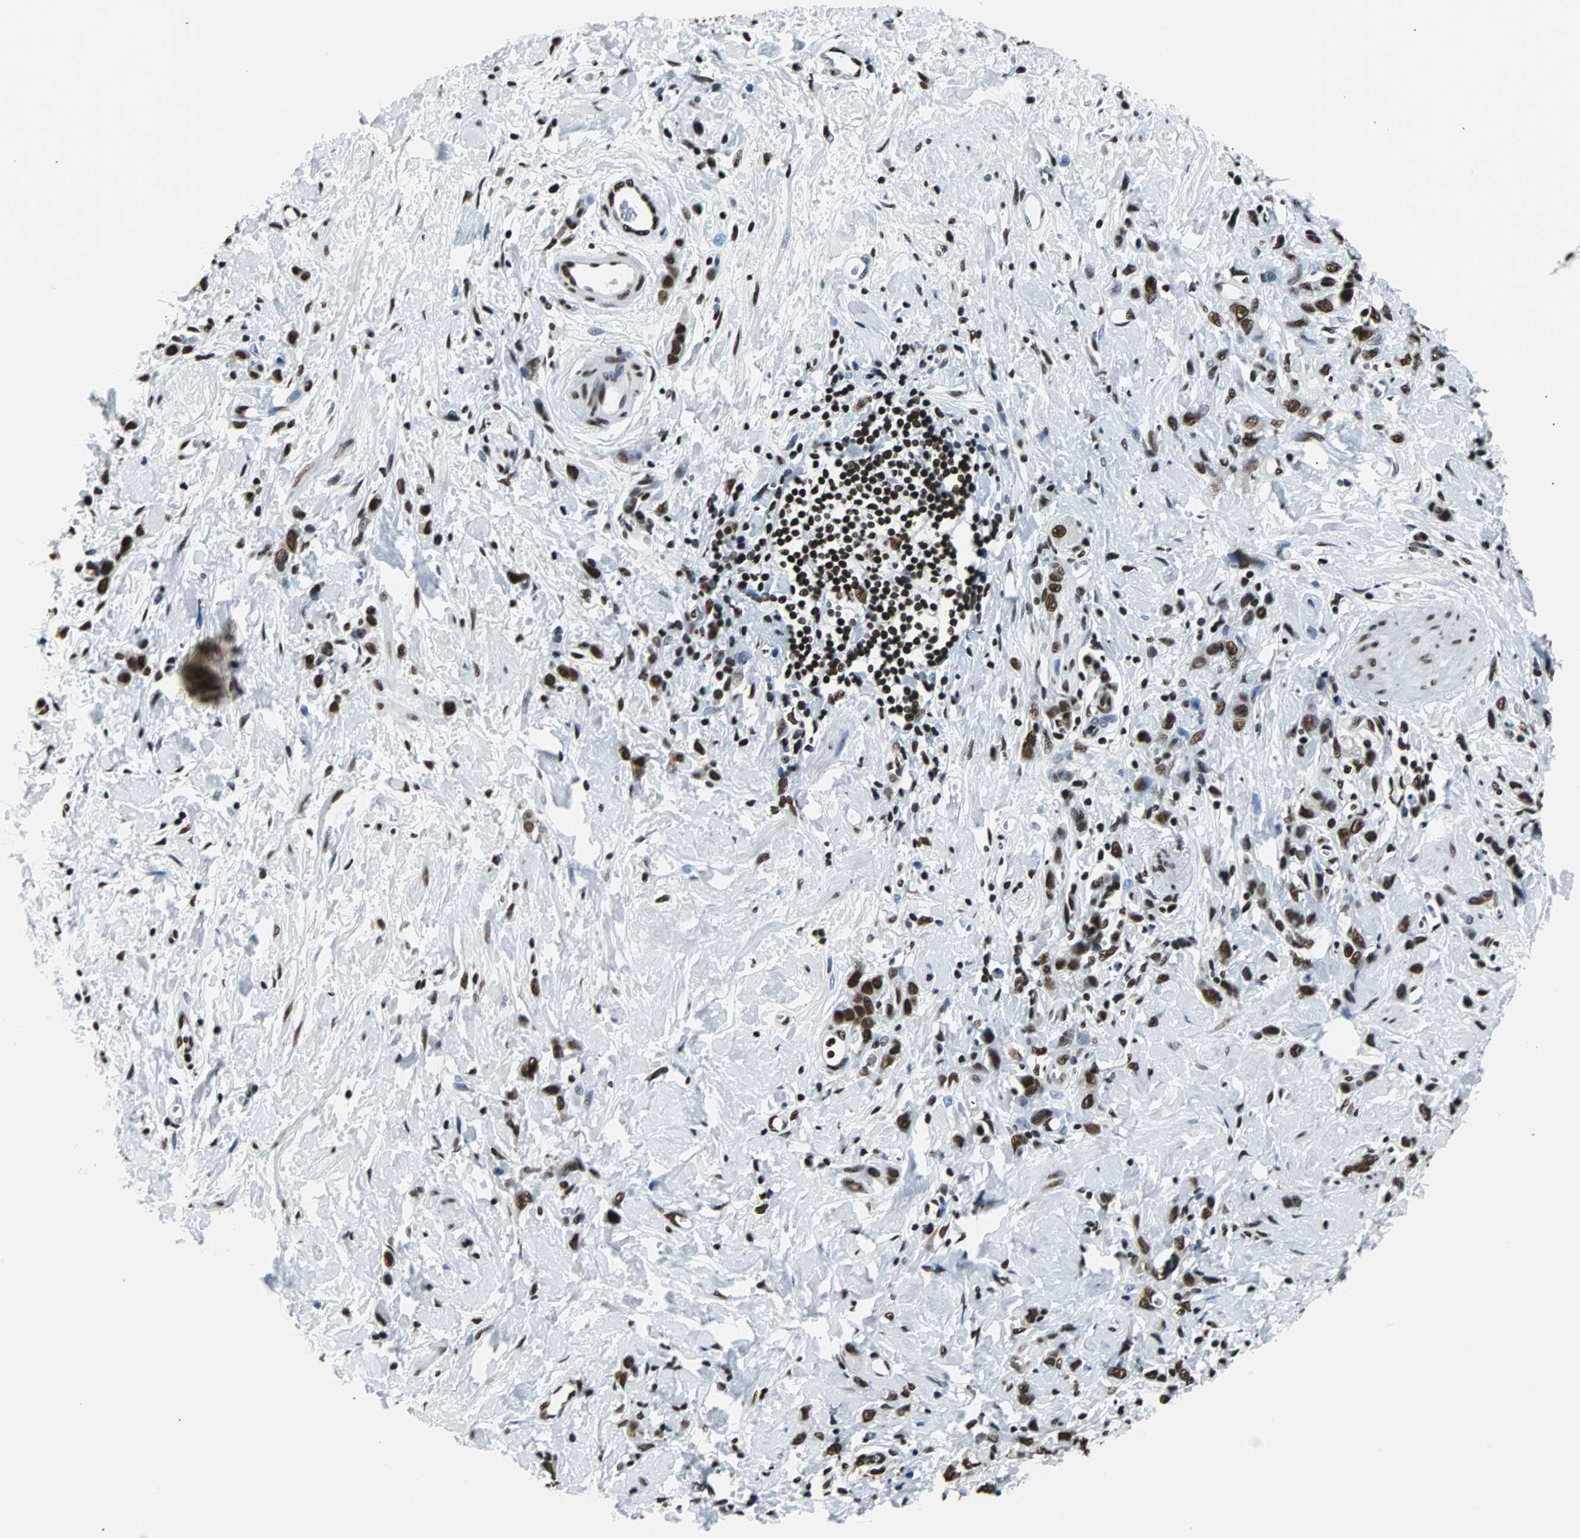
{"staining": {"intensity": "strong", "quantity": ">75%", "location": "nuclear"}, "tissue": "stomach cancer", "cell_type": "Tumor cells", "image_type": "cancer", "snomed": [{"axis": "morphology", "description": "Normal tissue, NOS"}, {"axis": "morphology", "description": "Adenocarcinoma, NOS"}, {"axis": "topography", "description": "Stomach"}], "caption": "An IHC photomicrograph of tumor tissue is shown. Protein staining in brown highlights strong nuclear positivity in stomach cancer (adenocarcinoma) within tumor cells.", "gene": "FUBP1", "patient": {"sex": "male", "age": 82}}